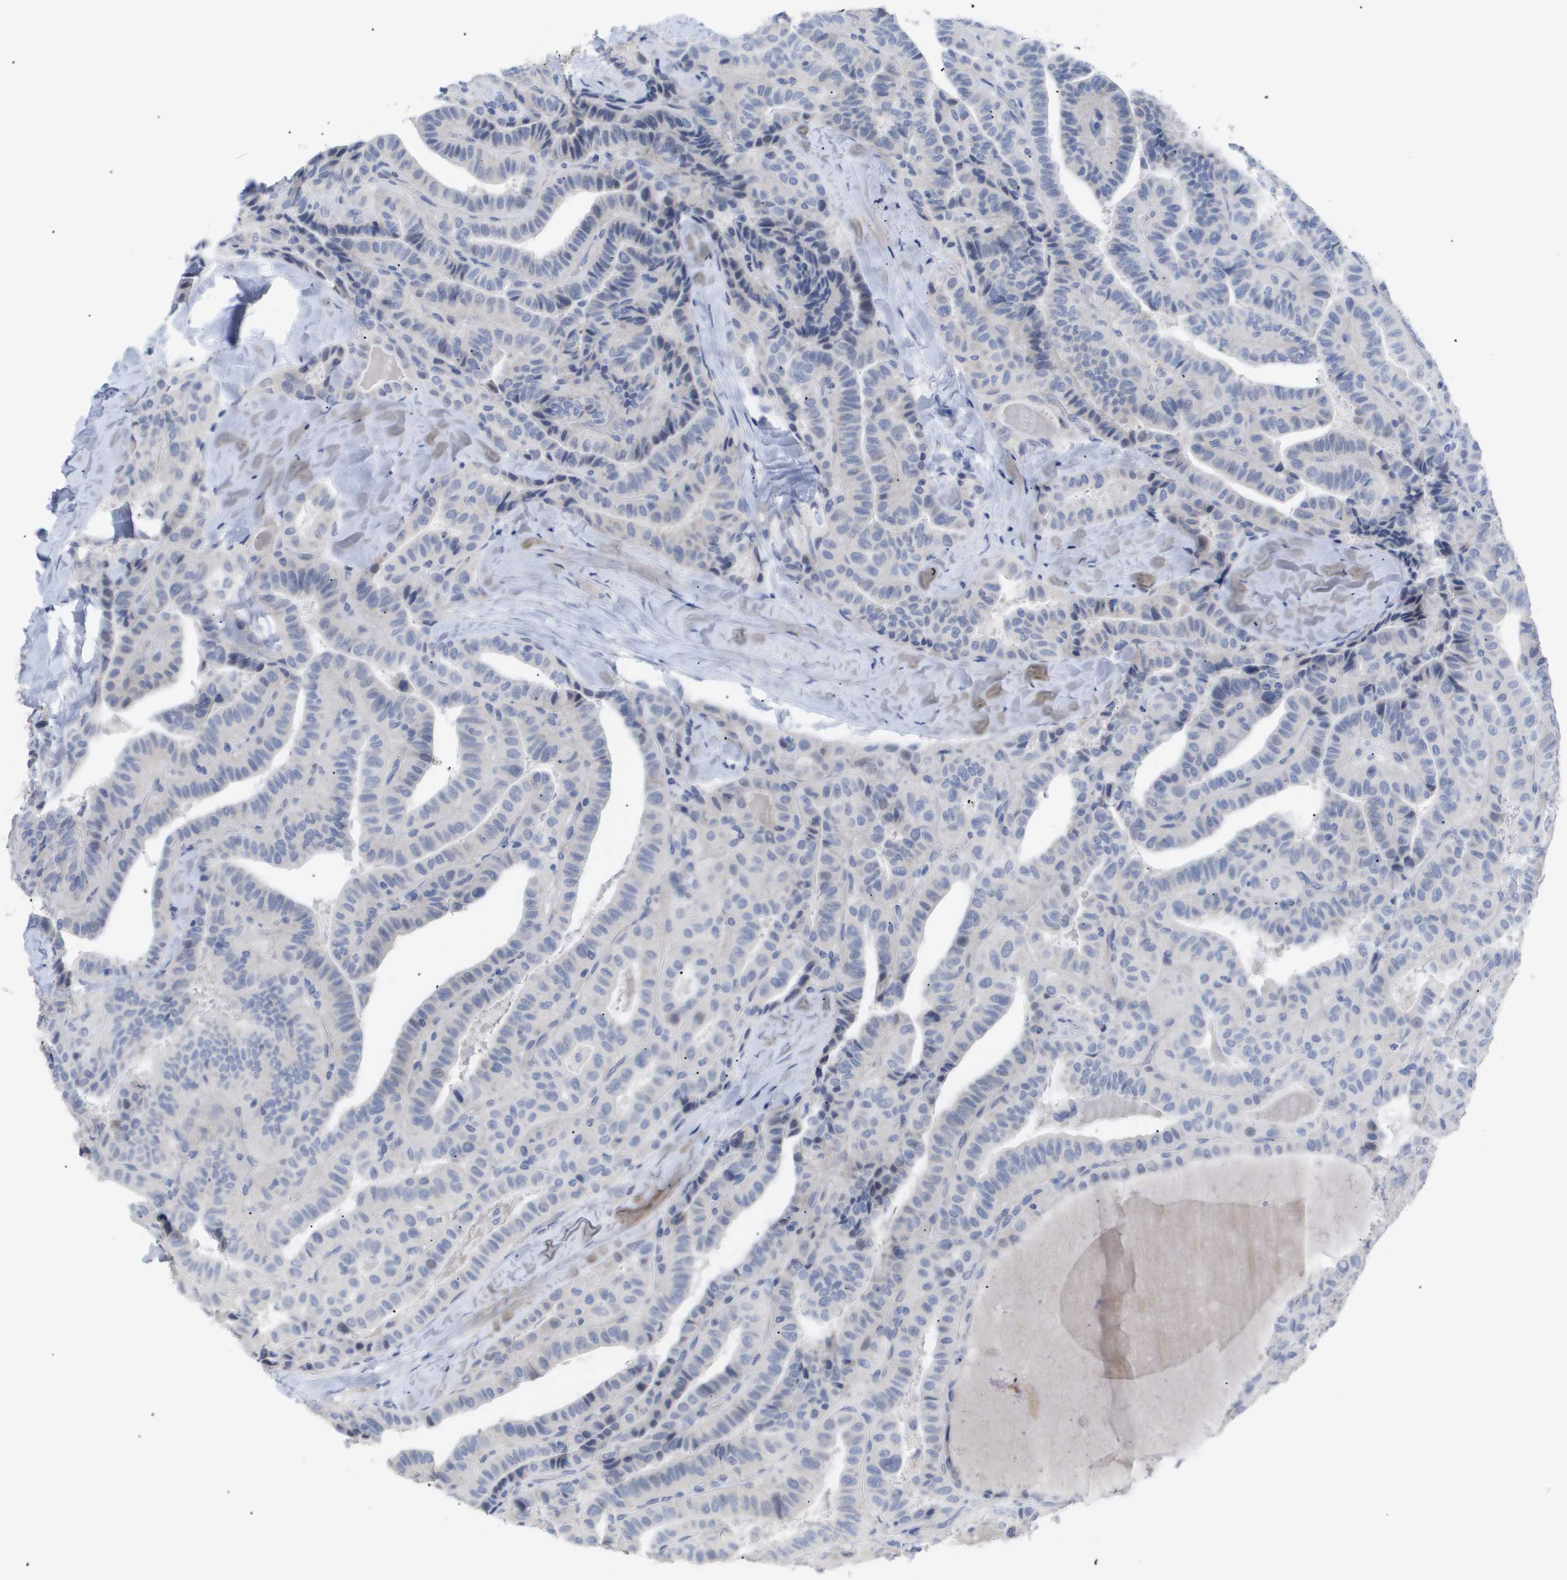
{"staining": {"intensity": "negative", "quantity": "none", "location": "none"}, "tissue": "thyroid cancer", "cell_type": "Tumor cells", "image_type": "cancer", "snomed": [{"axis": "morphology", "description": "Papillary adenocarcinoma, NOS"}, {"axis": "topography", "description": "Thyroid gland"}], "caption": "This is an immunohistochemistry (IHC) image of papillary adenocarcinoma (thyroid). There is no staining in tumor cells.", "gene": "CAV3", "patient": {"sex": "male", "age": 77}}